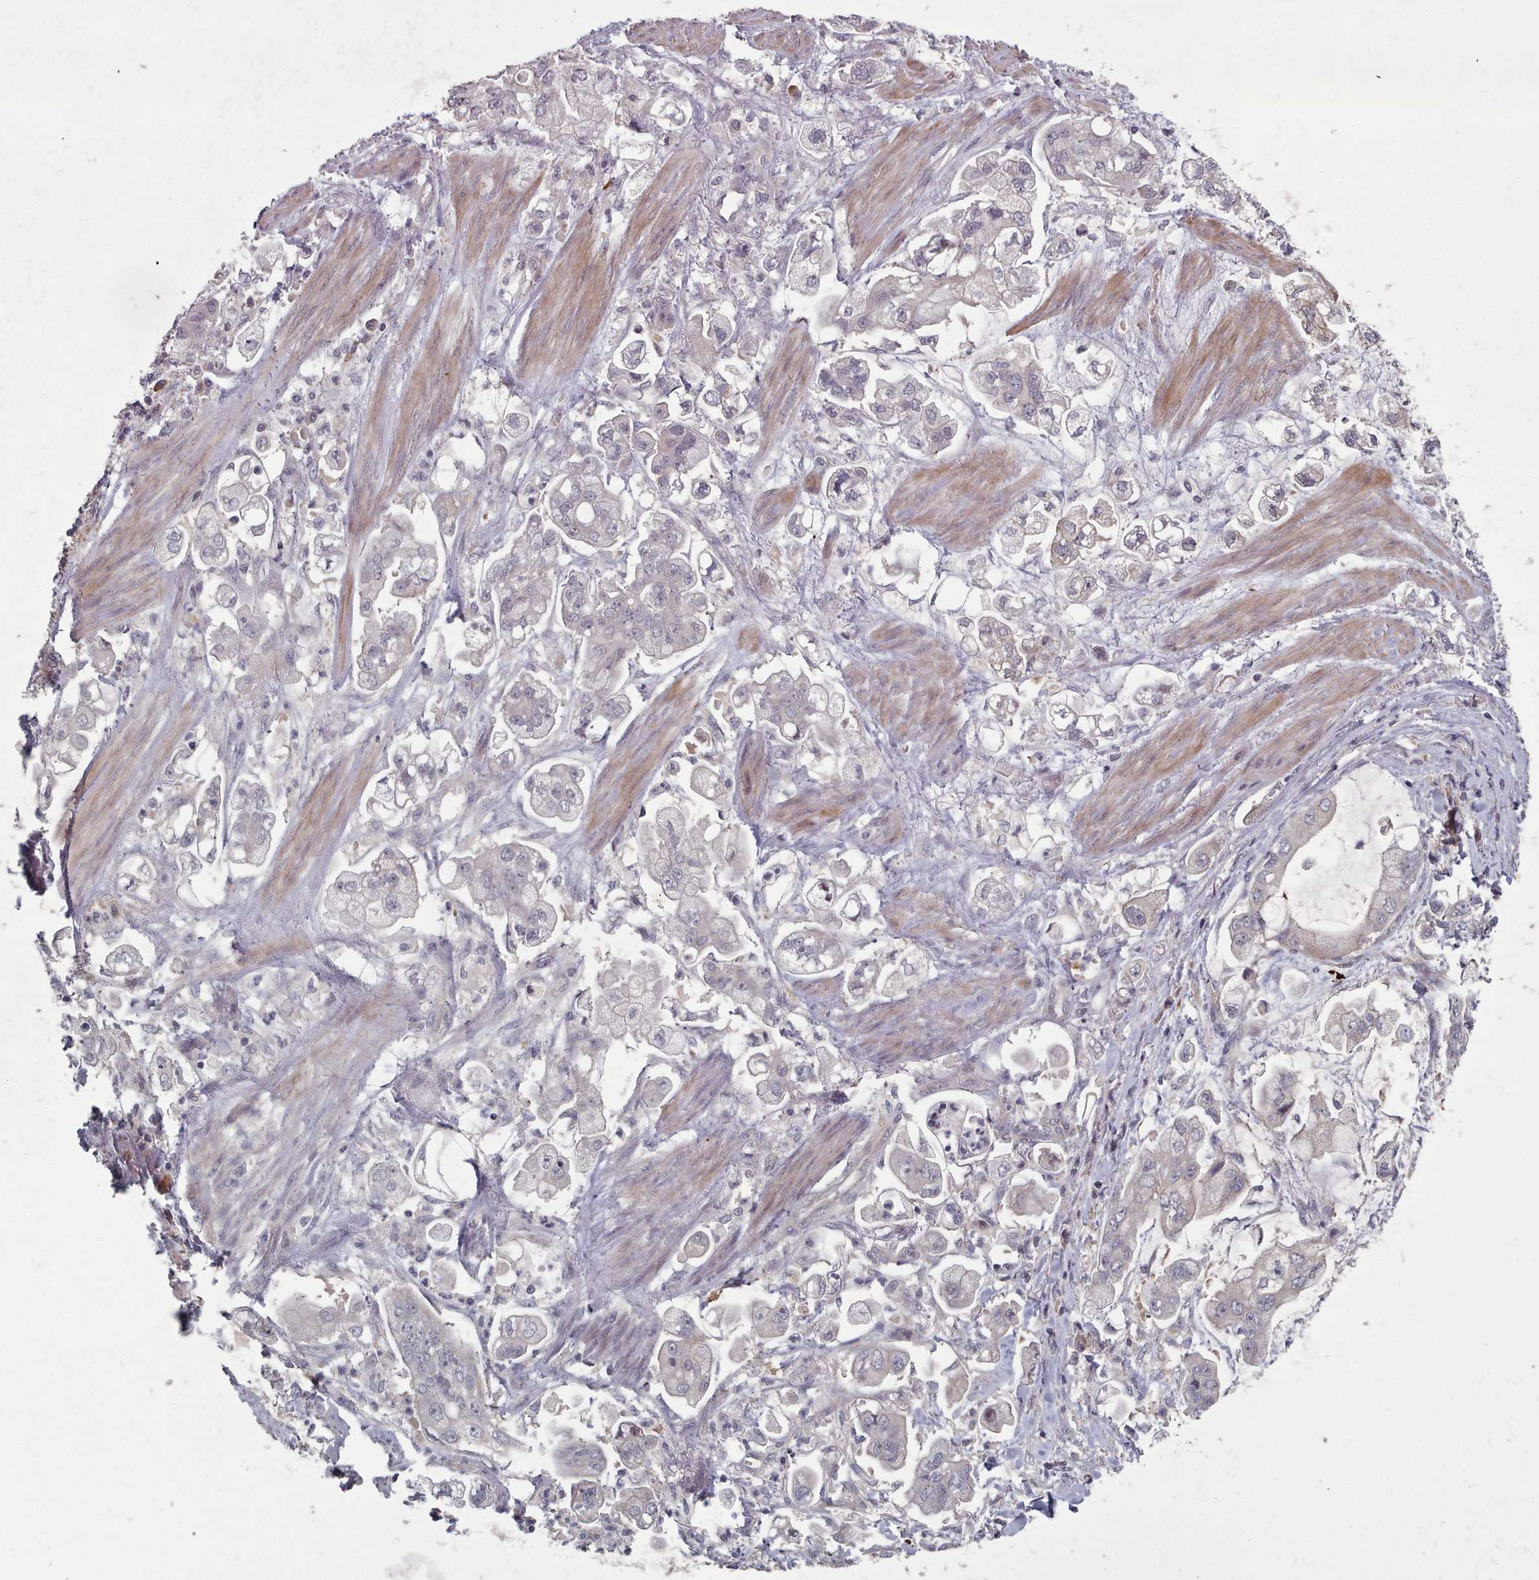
{"staining": {"intensity": "negative", "quantity": "none", "location": "none"}, "tissue": "stomach cancer", "cell_type": "Tumor cells", "image_type": "cancer", "snomed": [{"axis": "morphology", "description": "Adenocarcinoma, NOS"}, {"axis": "topography", "description": "Stomach"}], "caption": "This is an immunohistochemistry (IHC) photomicrograph of stomach cancer (adenocarcinoma). There is no staining in tumor cells.", "gene": "HYAL3", "patient": {"sex": "male", "age": 62}}